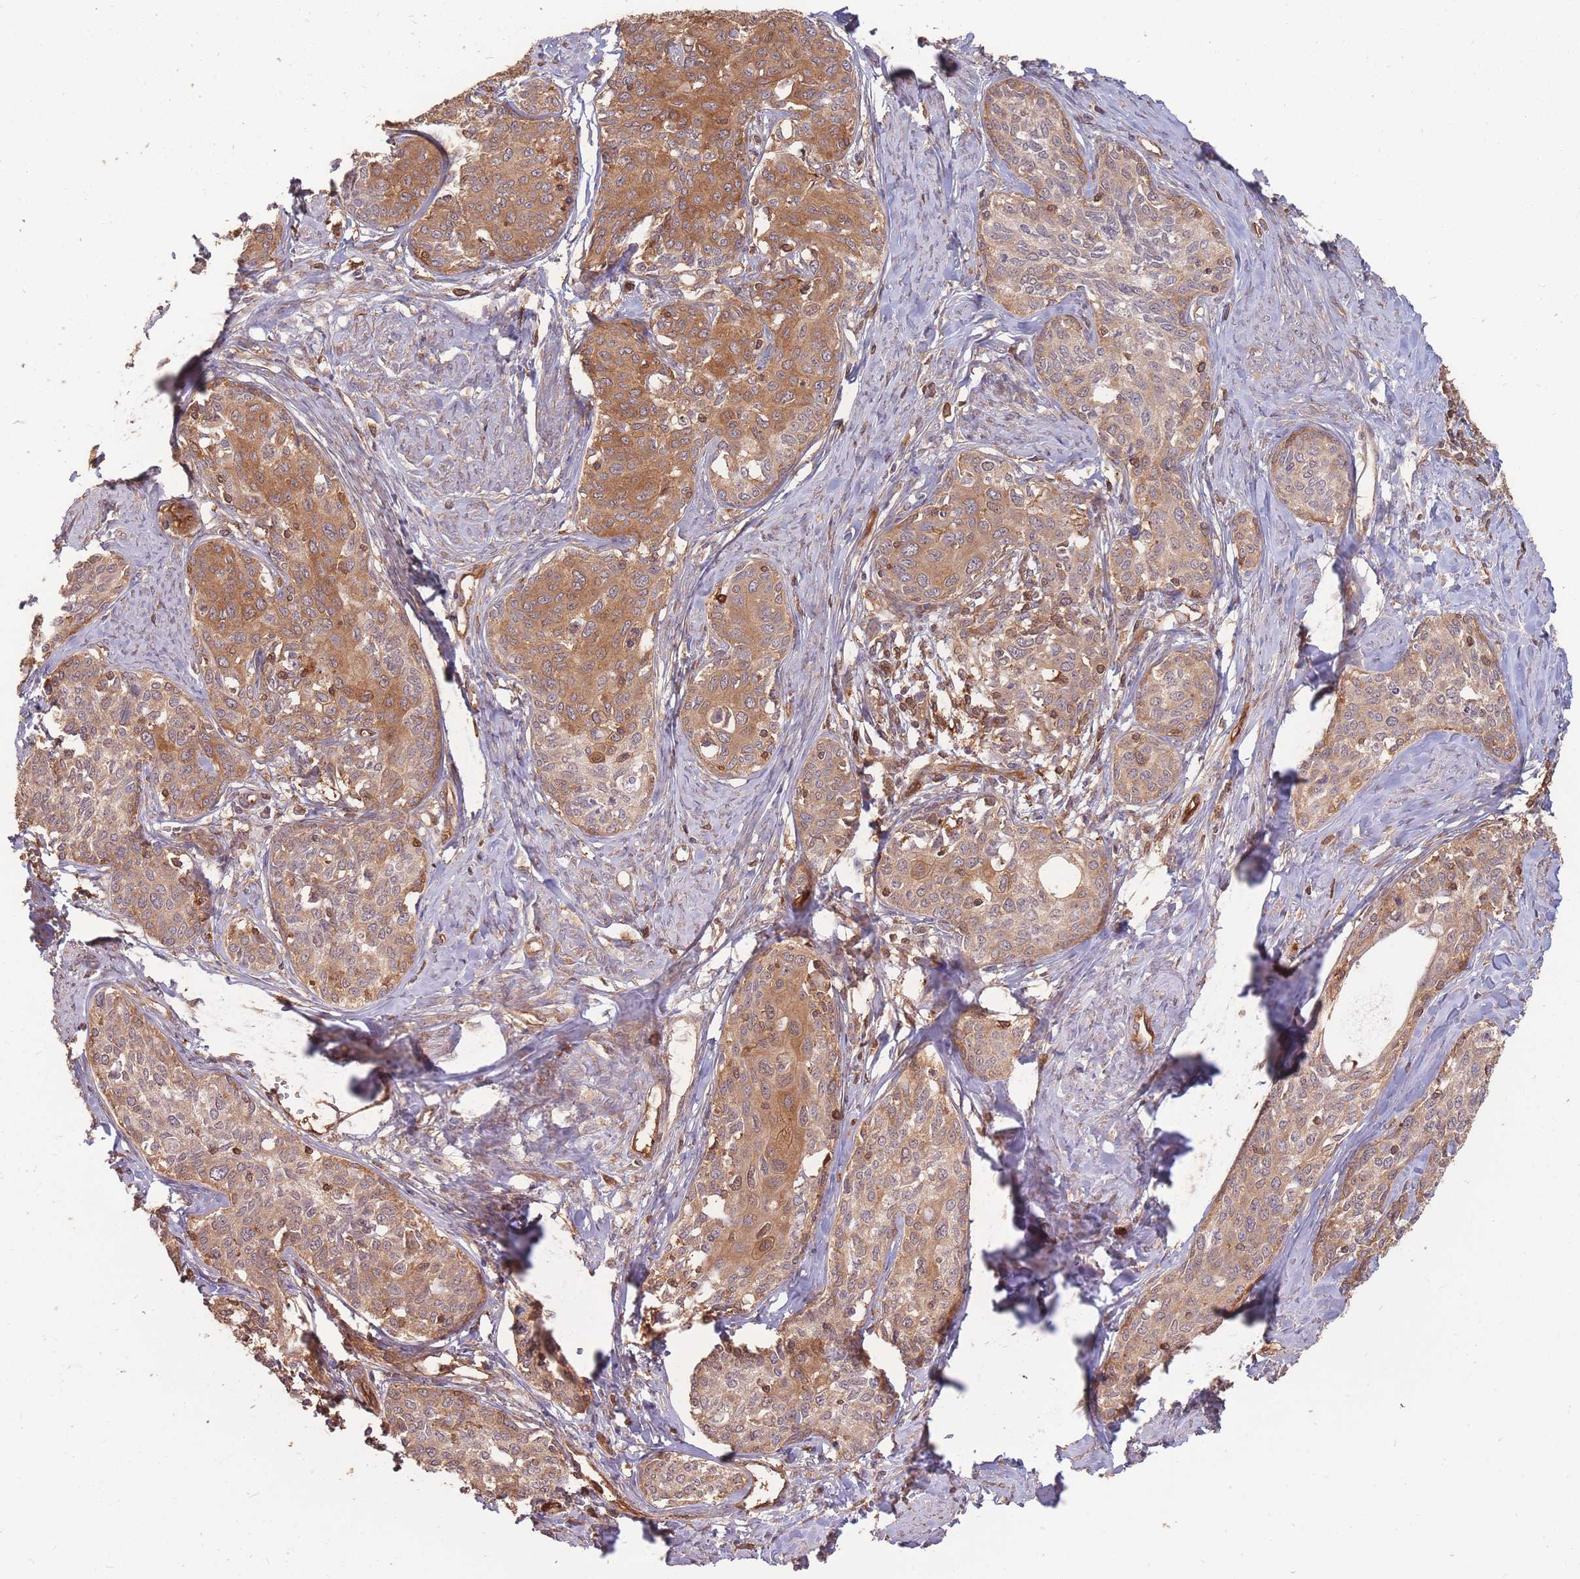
{"staining": {"intensity": "moderate", "quantity": ">75%", "location": "cytoplasmic/membranous"}, "tissue": "cervical cancer", "cell_type": "Tumor cells", "image_type": "cancer", "snomed": [{"axis": "morphology", "description": "Squamous cell carcinoma, NOS"}, {"axis": "morphology", "description": "Adenocarcinoma, NOS"}, {"axis": "topography", "description": "Cervix"}], "caption": "This image shows immunohistochemistry staining of cervical cancer, with medium moderate cytoplasmic/membranous positivity in approximately >75% of tumor cells.", "gene": "PLS3", "patient": {"sex": "female", "age": 52}}